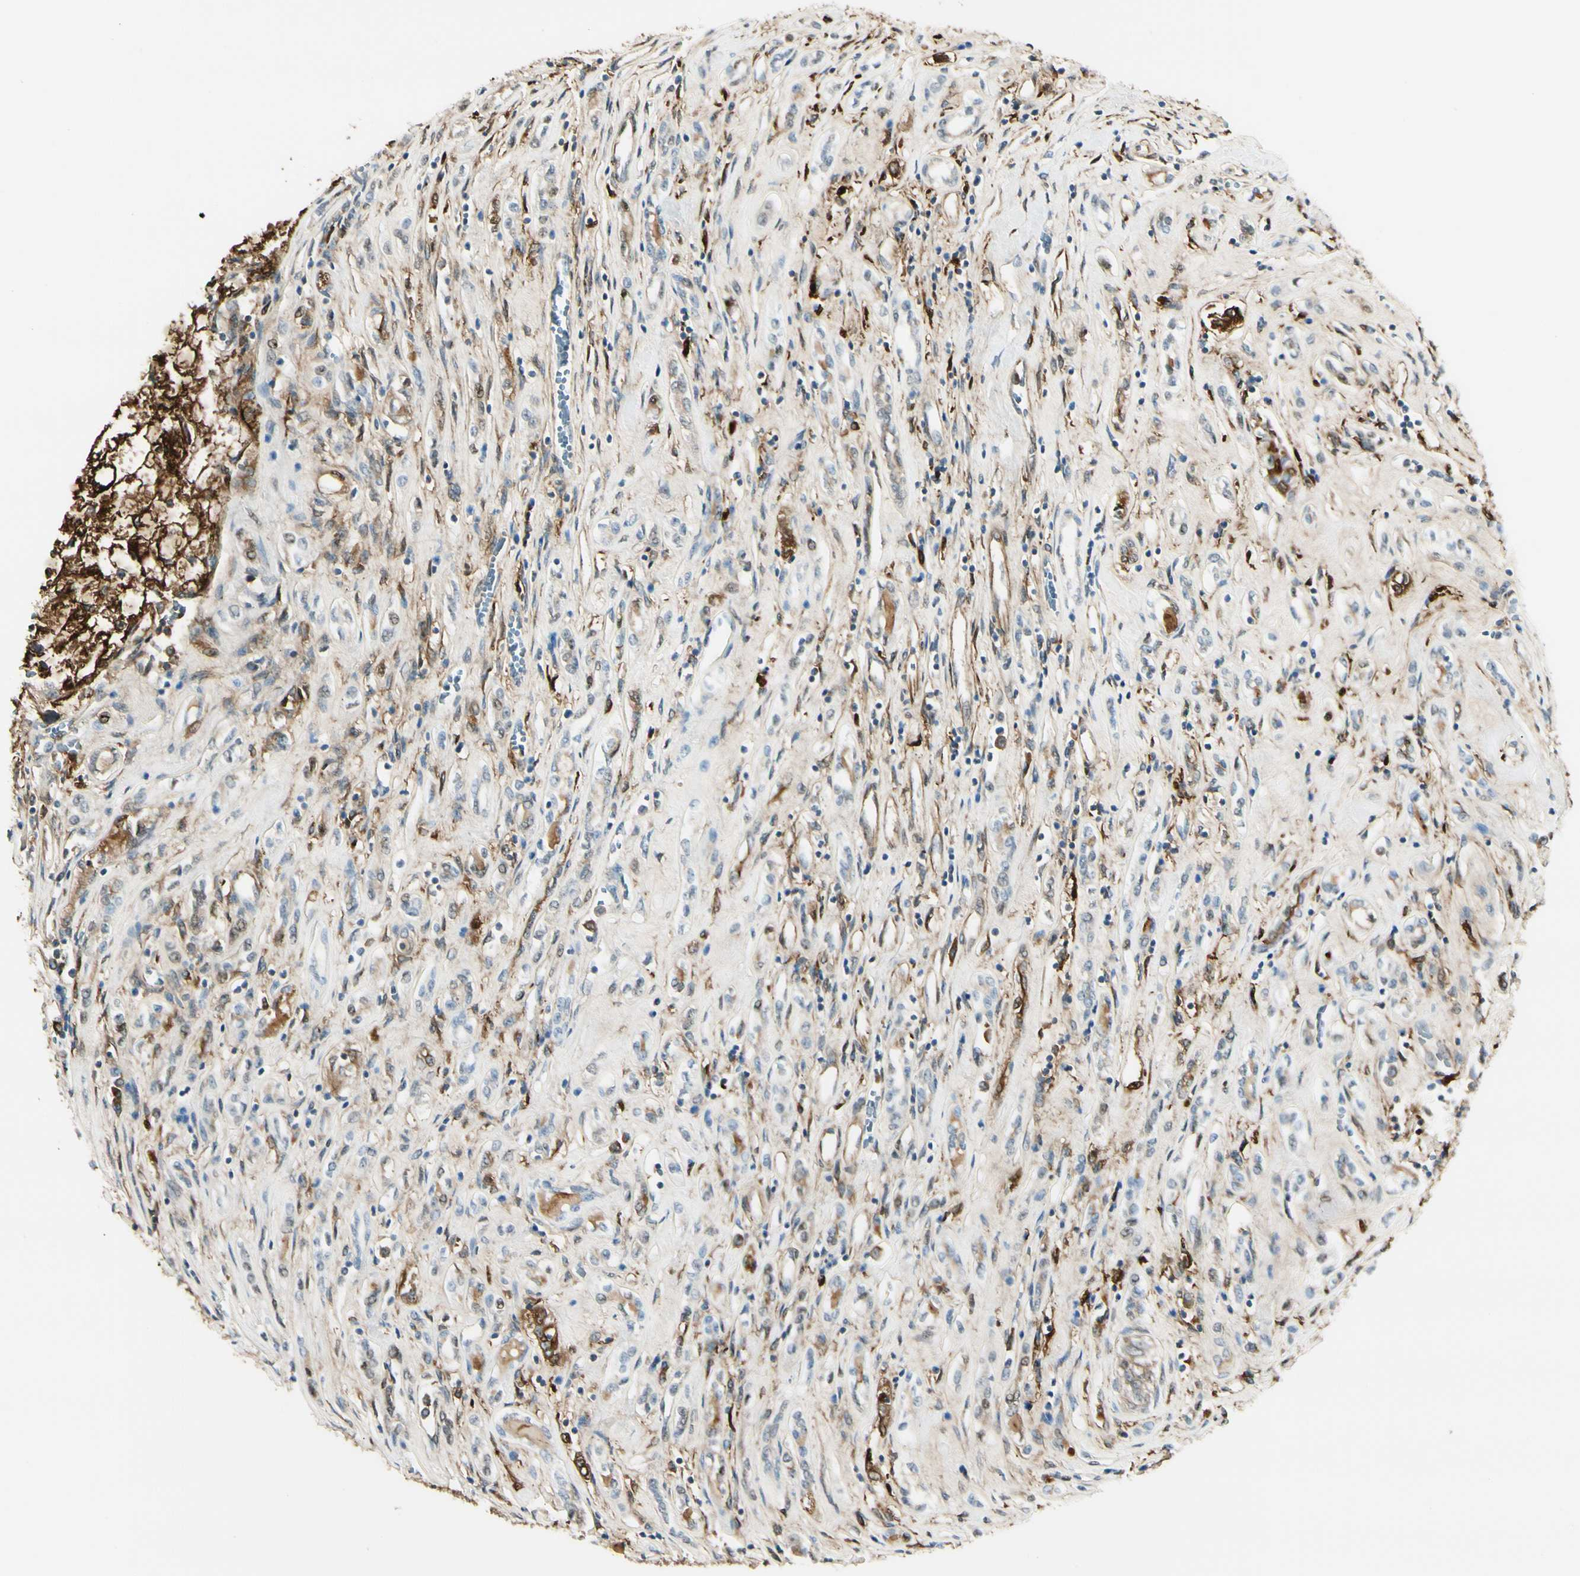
{"staining": {"intensity": "strong", "quantity": ">75%", "location": "cytoplasmic/membranous,nuclear"}, "tissue": "renal cancer", "cell_type": "Tumor cells", "image_type": "cancer", "snomed": [{"axis": "morphology", "description": "Adenocarcinoma, NOS"}, {"axis": "topography", "description": "Kidney"}], "caption": "Immunohistochemical staining of human adenocarcinoma (renal) demonstrates high levels of strong cytoplasmic/membranous and nuclear protein expression in about >75% of tumor cells.", "gene": "FTH1", "patient": {"sex": "female", "age": 70}}